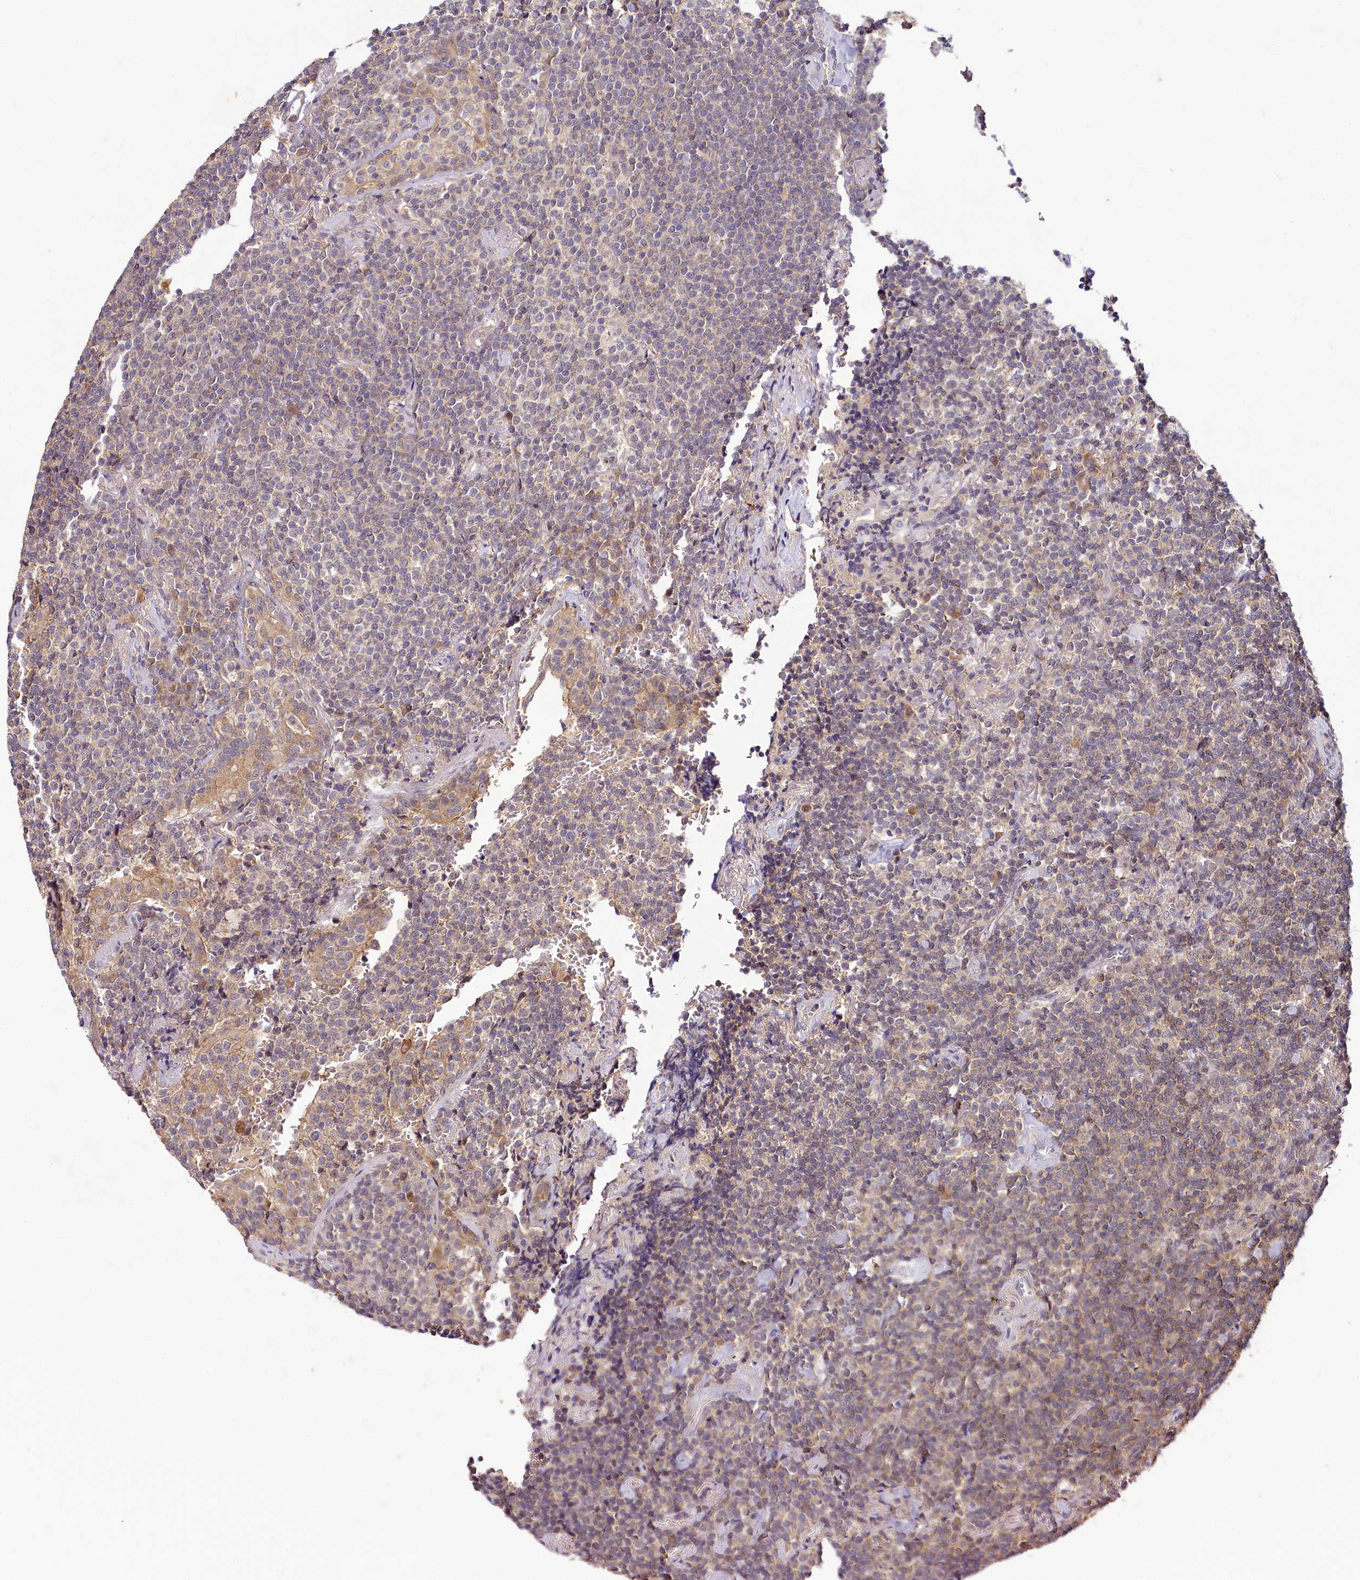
{"staining": {"intensity": "weak", "quantity": "25%-75%", "location": "cytoplasmic/membranous"}, "tissue": "lymphoma", "cell_type": "Tumor cells", "image_type": "cancer", "snomed": [{"axis": "morphology", "description": "Malignant lymphoma, non-Hodgkin's type, Low grade"}, {"axis": "topography", "description": "Lung"}], "caption": "IHC (DAB) staining of human lymphoma demonstrates weak cytoplasmic/membranous protein expression in about 25%-75% of tumor cells. The staining is performed using DAB (3,3'-diaminobenzidine) brown chromogen to label protein expression. The nuclei are counter-stained blue using hematoxylin.", "gene": "TMEM39A", "patient": {"sex": "female", "age": 71}}